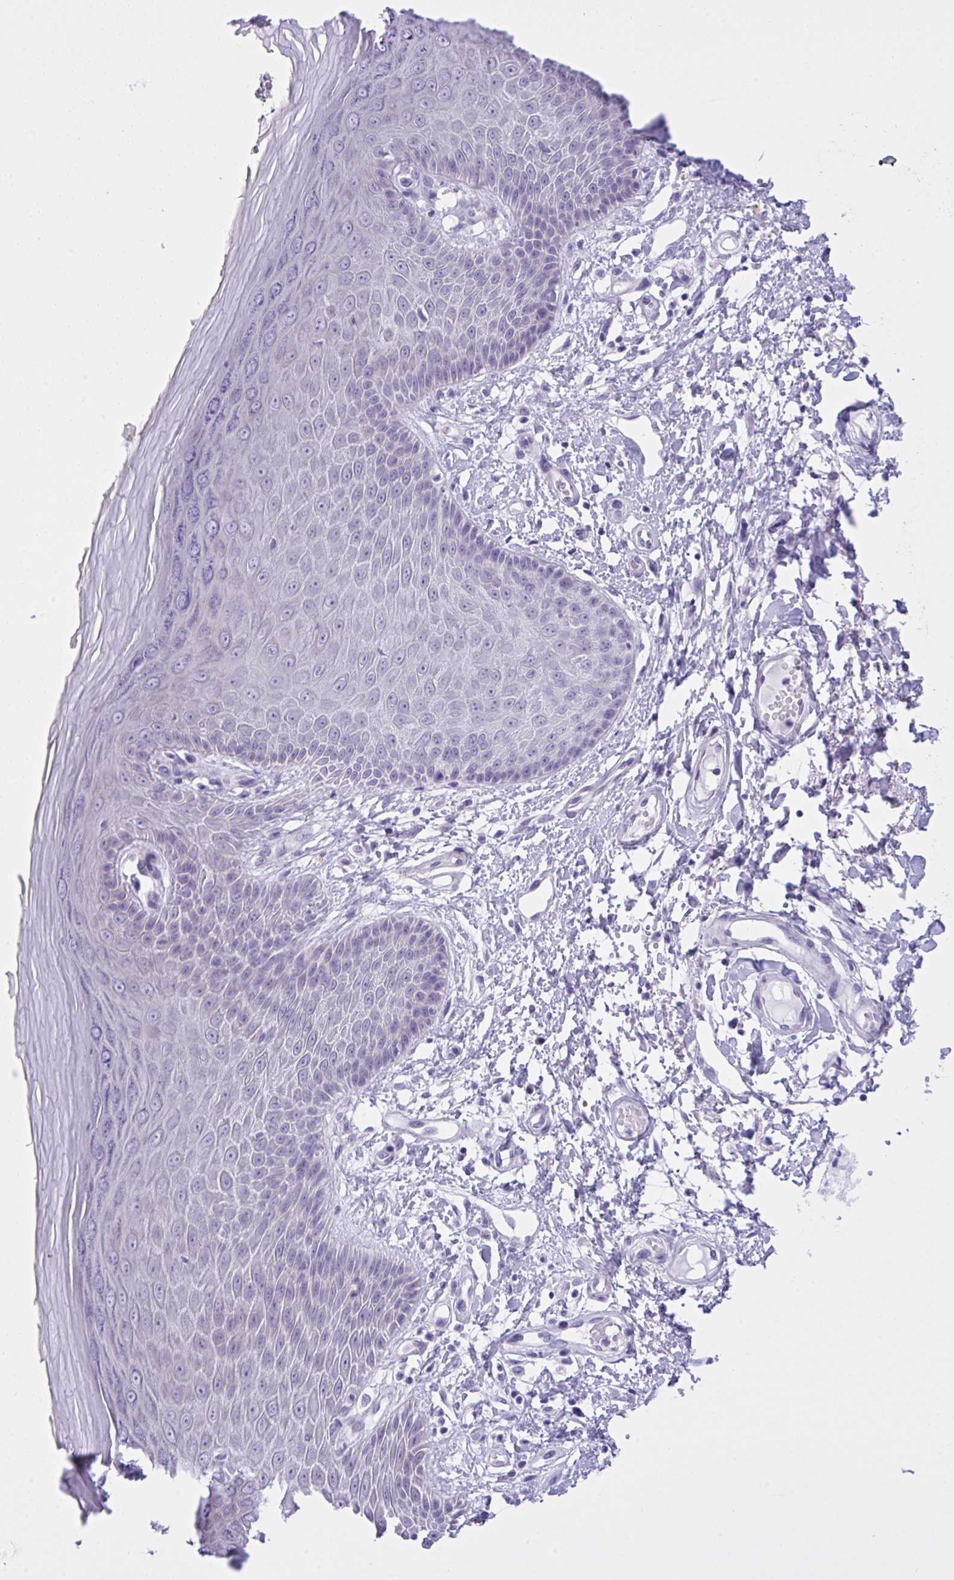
{"staining": {"intensity": "moderate", "quantity": "<25%", "location": "nuclear"}, "tissue": "skin", "cell_type": "Epidermal cells", "image_type": "normal", "snomed": [{"axis": "morphology", "description": "Normal tissue, NOS"}, {"axis": "topography", "description": "Anal"}, {"axis": "topography", "description": "Peripheral nerve tissue"}], "caption": "This photomicrograph shows immunohistochemistry staining of normal skin, with low moderate nuclear expression in approximately <25% of epidermal cells.", "gene": "YBX2", "patient": {"sex": "male", "age": 78}}